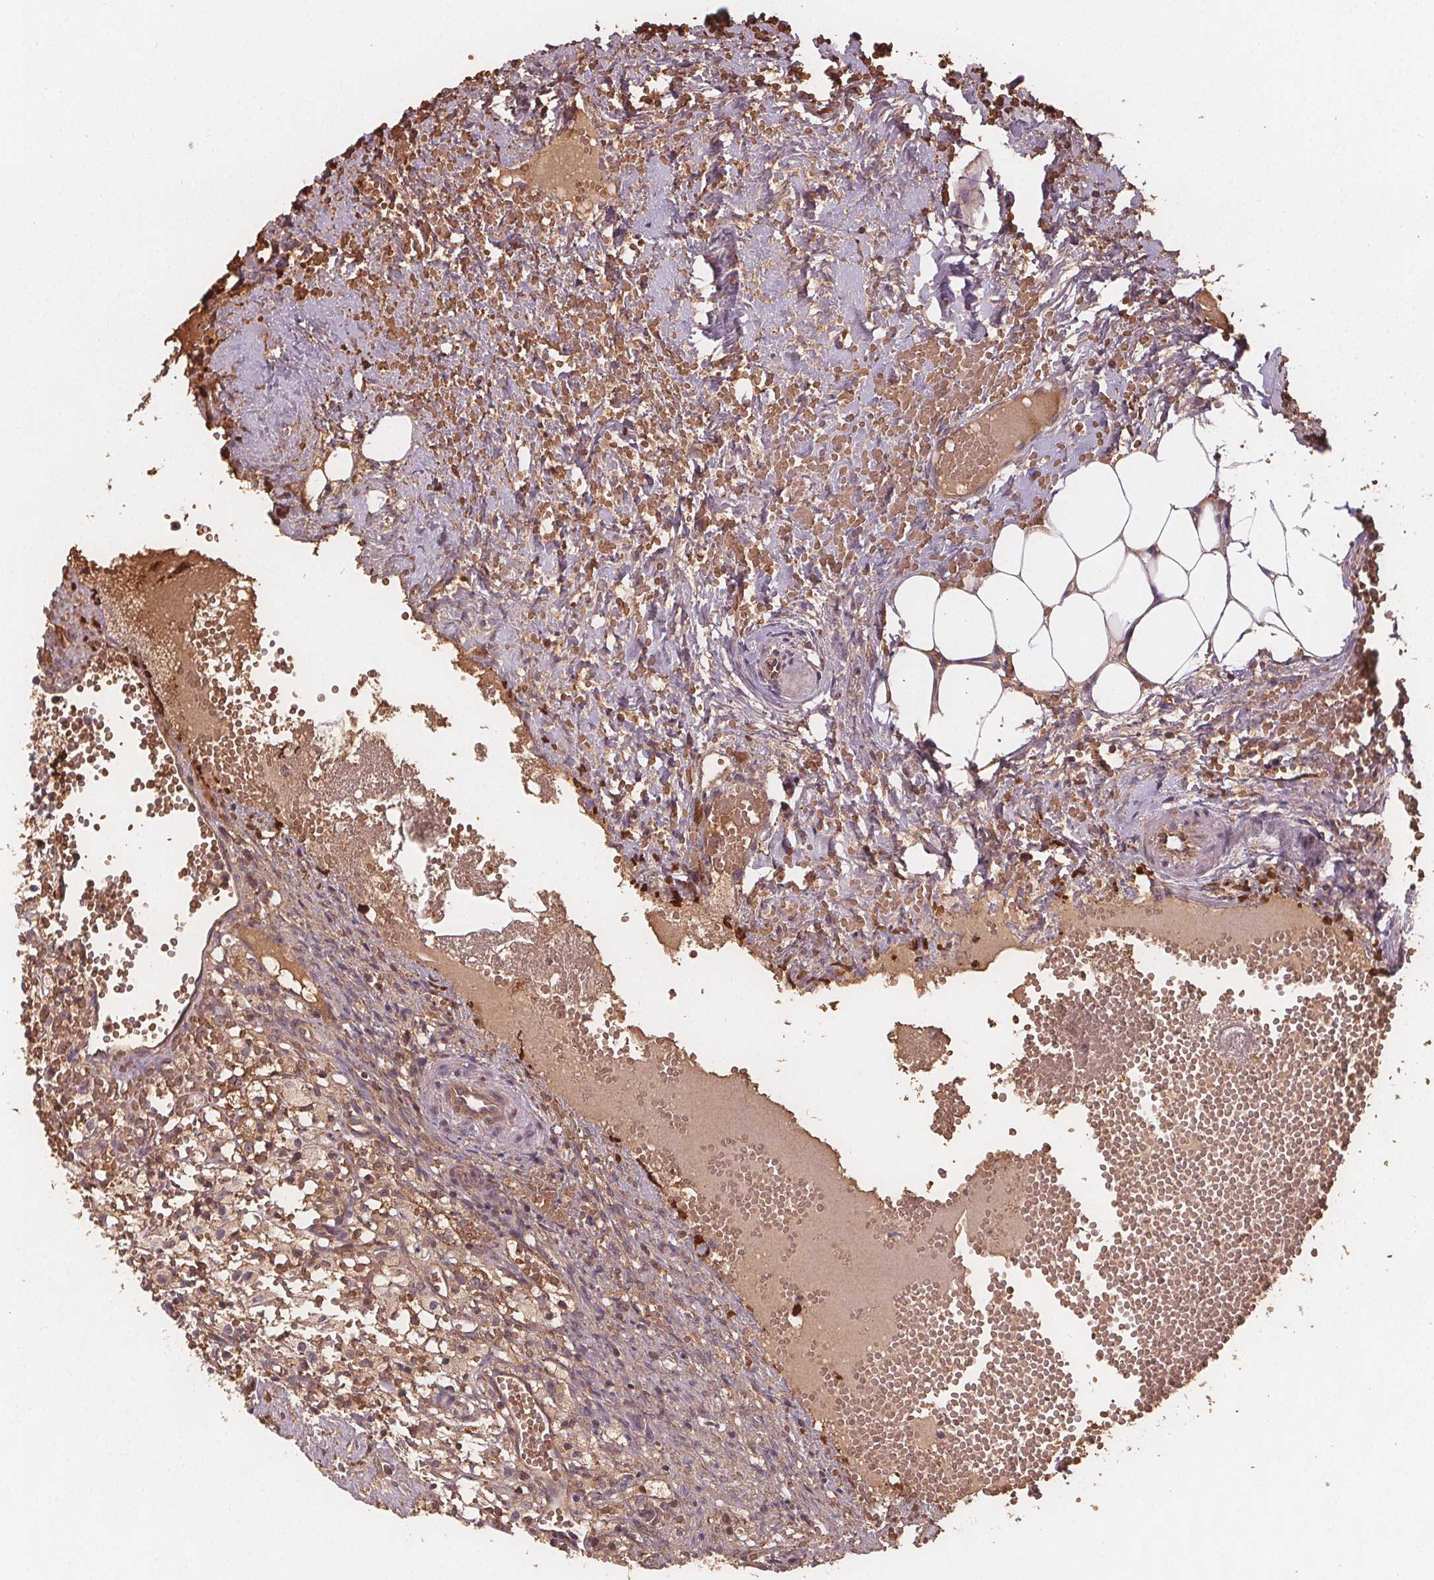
{"staining": {"intensity": "moderate", "quantity": ">75%", "location": "cytoplasmic/membranous"}, "tissue": "ovary", "cell_type": "Follicle cells", "image_type": "normal", "snomed": [{"axis": "morphology", "description": "Normal tissue, NOS"}, {"axis": "topography", "description": "Ovary"}], "caption": "Protein expression analysis of unremarkable ovary displays moderate cytoplasmic/membranous staining in approximately >75% of follicle cells.", "gene": "EIF3D", "patient": {"sex": "female", "age": 46}}